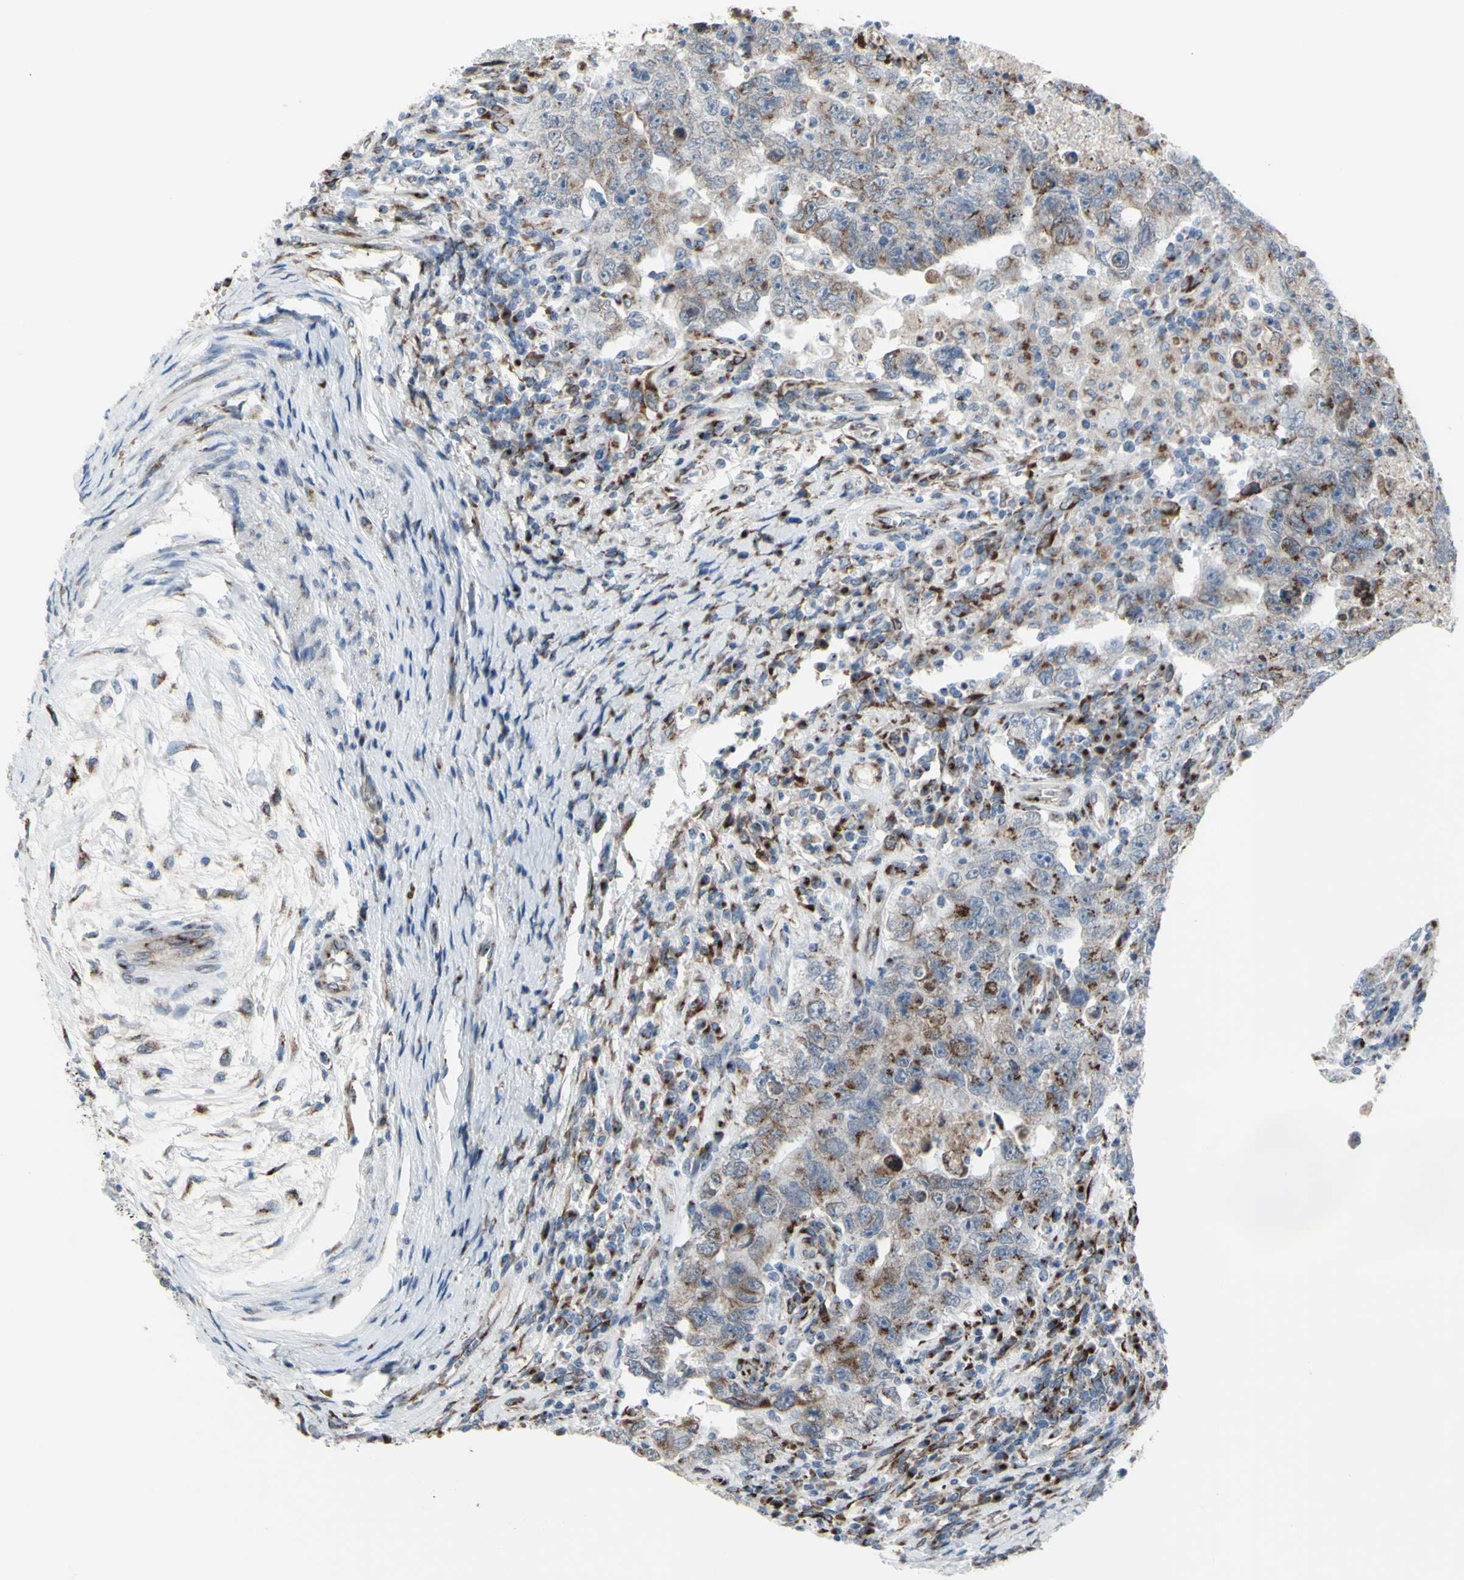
{"staining": {"intensity": "moderate", "quantity": "25%-75%", "location": "cytoplasmic/membranous"}, "tissue": "testis cancer", "cell_type": "Tumor cells", "image_type": "cancer", "snomed": [{"axis": "morphology", "description": "Carcinoma, Embryonal, NOS"}, {"axis": "topography", "description": "Testis"}], "caption": "Immunohistochemical staining of testis cancer exhibits medium levels of moderate cytoplasmic/membranous expression in approximately 25%-75% of tumor cells. (Brightfield microscopy of DAB IHC at high magnification).", "gene": "GLG1", "patient": {"sex": "male", "age": 26}}